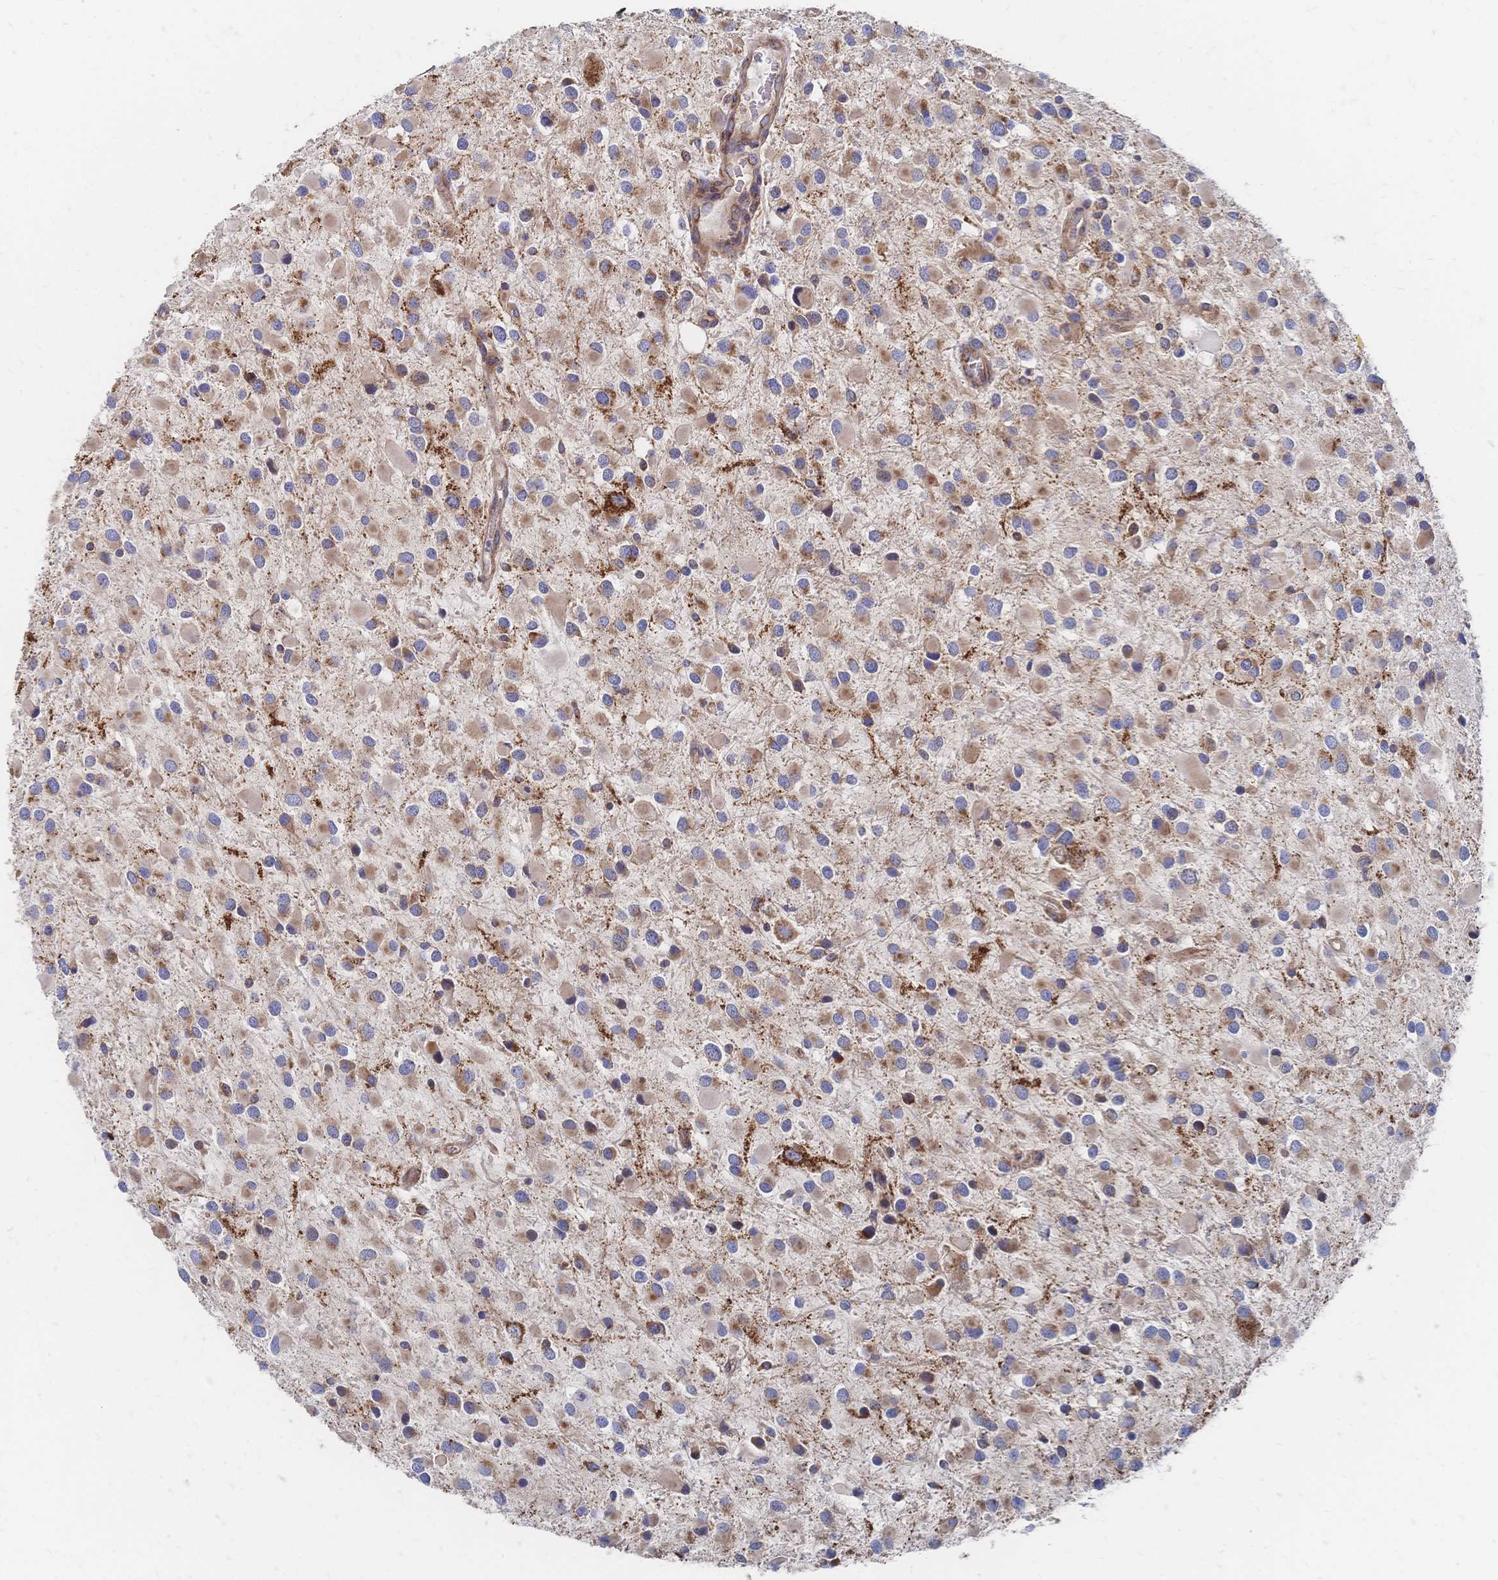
{"staining": {"intensity": "moderate", "quantity": "25%-75%", "location": "cytoplasmic/membranous"}, "tissue": "glioma", "cell_type": "Tumor cells", "image_type": "cancer", "snomed": [{"axis": "morphology", "description": "Glioma, malignant, Low grade"}, {"axis": "topography", "description": "Brain"}], "caption": "Moderate cytoplasmic/membranous positivity is seen in approximately 25%-75% of tumor cells in malignant low-grade glioma. (brown staining indicates protein expression, while blue staining denotes nuclei).", "gene": "SORBS1", "patient": {"sex": "female", "age": 32}}